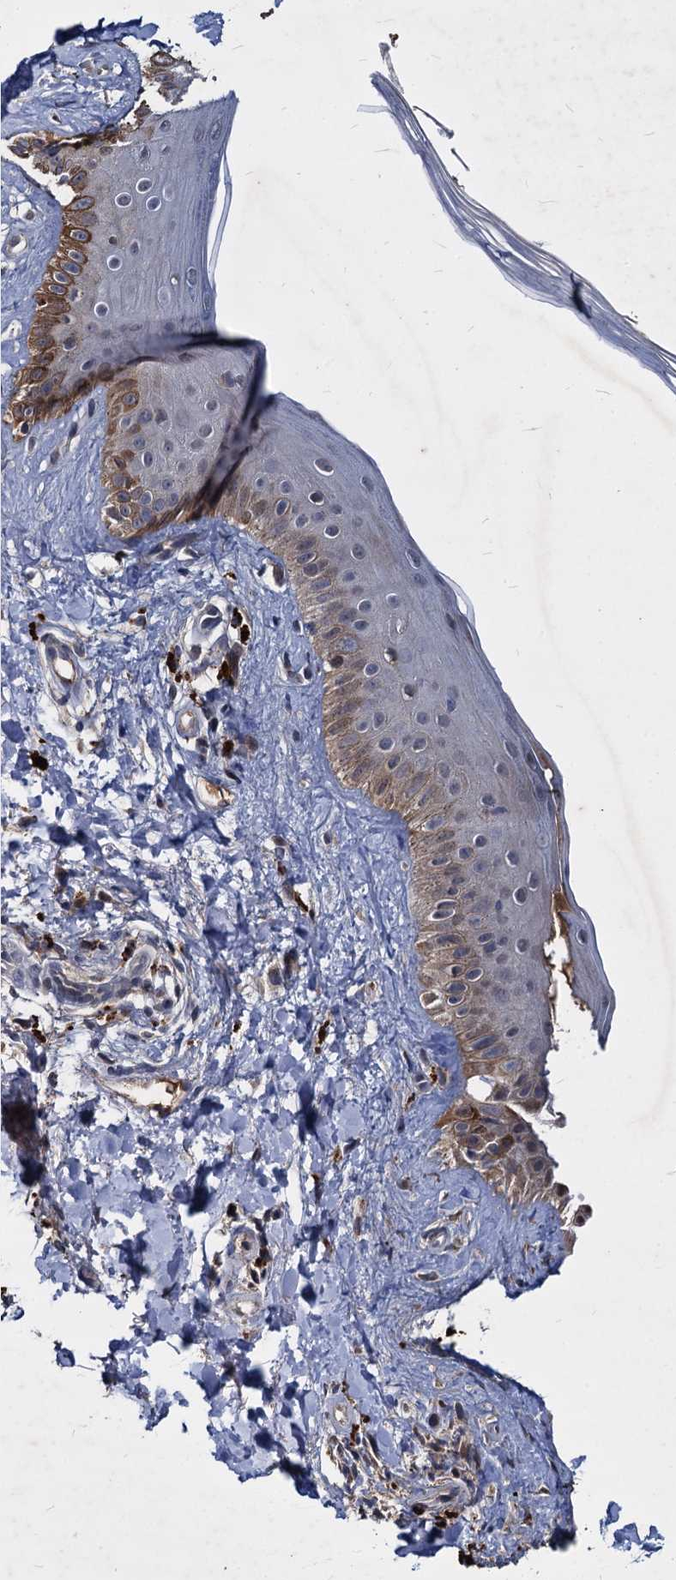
{"staining": {"intensity": "weak", "quantity": ">75%", "location": "cytoplasmic/membranous"}, "tissue": "skin", "cell_type": "Fibroblasts", "image_type": "normal", "snomed": [{"axis": "morphology", "description": "Normal tissue, NOS"}, {"axis": "topography", "description": "Skin"}], "caption": "A brown stain labels weak cytoplasmic/membranous expression of a protein in fibroblasts of unremarkable skin.", "gene": "CCDC184", "patient": {"sex": "male", "age": 52}}